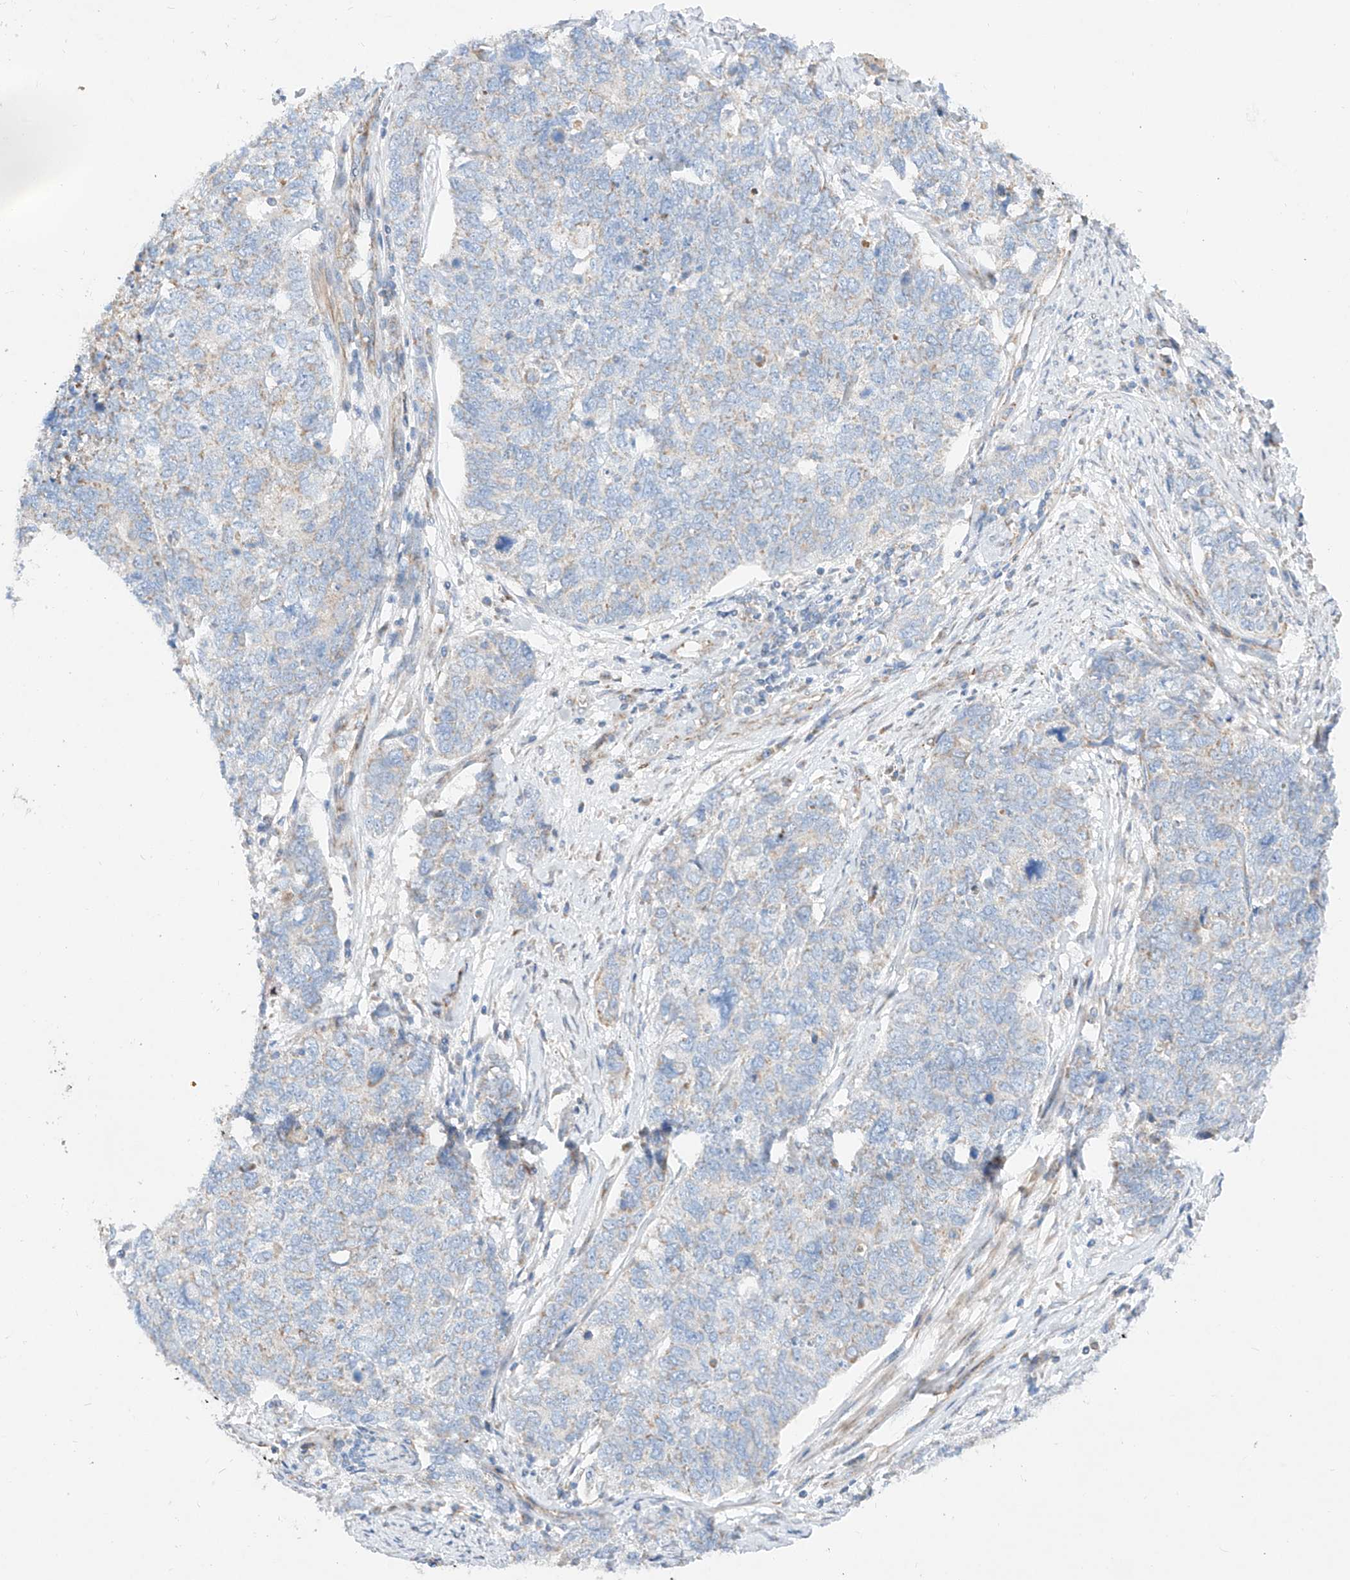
{"staining": {"intensity": "negative", "quantity": "none", "location": "none"}, "tissue": "cervical cancer", "cell_type": "Tumor cells", "image_type": "cancer", "snomed": [{"axis": "morphology", "description": "Squamous cell carcinoma, NOS"}, {"axis": "topography", "description": "Cervix"}], "caption": "A high-resolution image shows immunohistochemistry staining of cervical squamous cell carcinoma, which displays no significant positivity in tumor cells.", "gene": "CST9", "patient": {"sex": "female", "age": 63}}